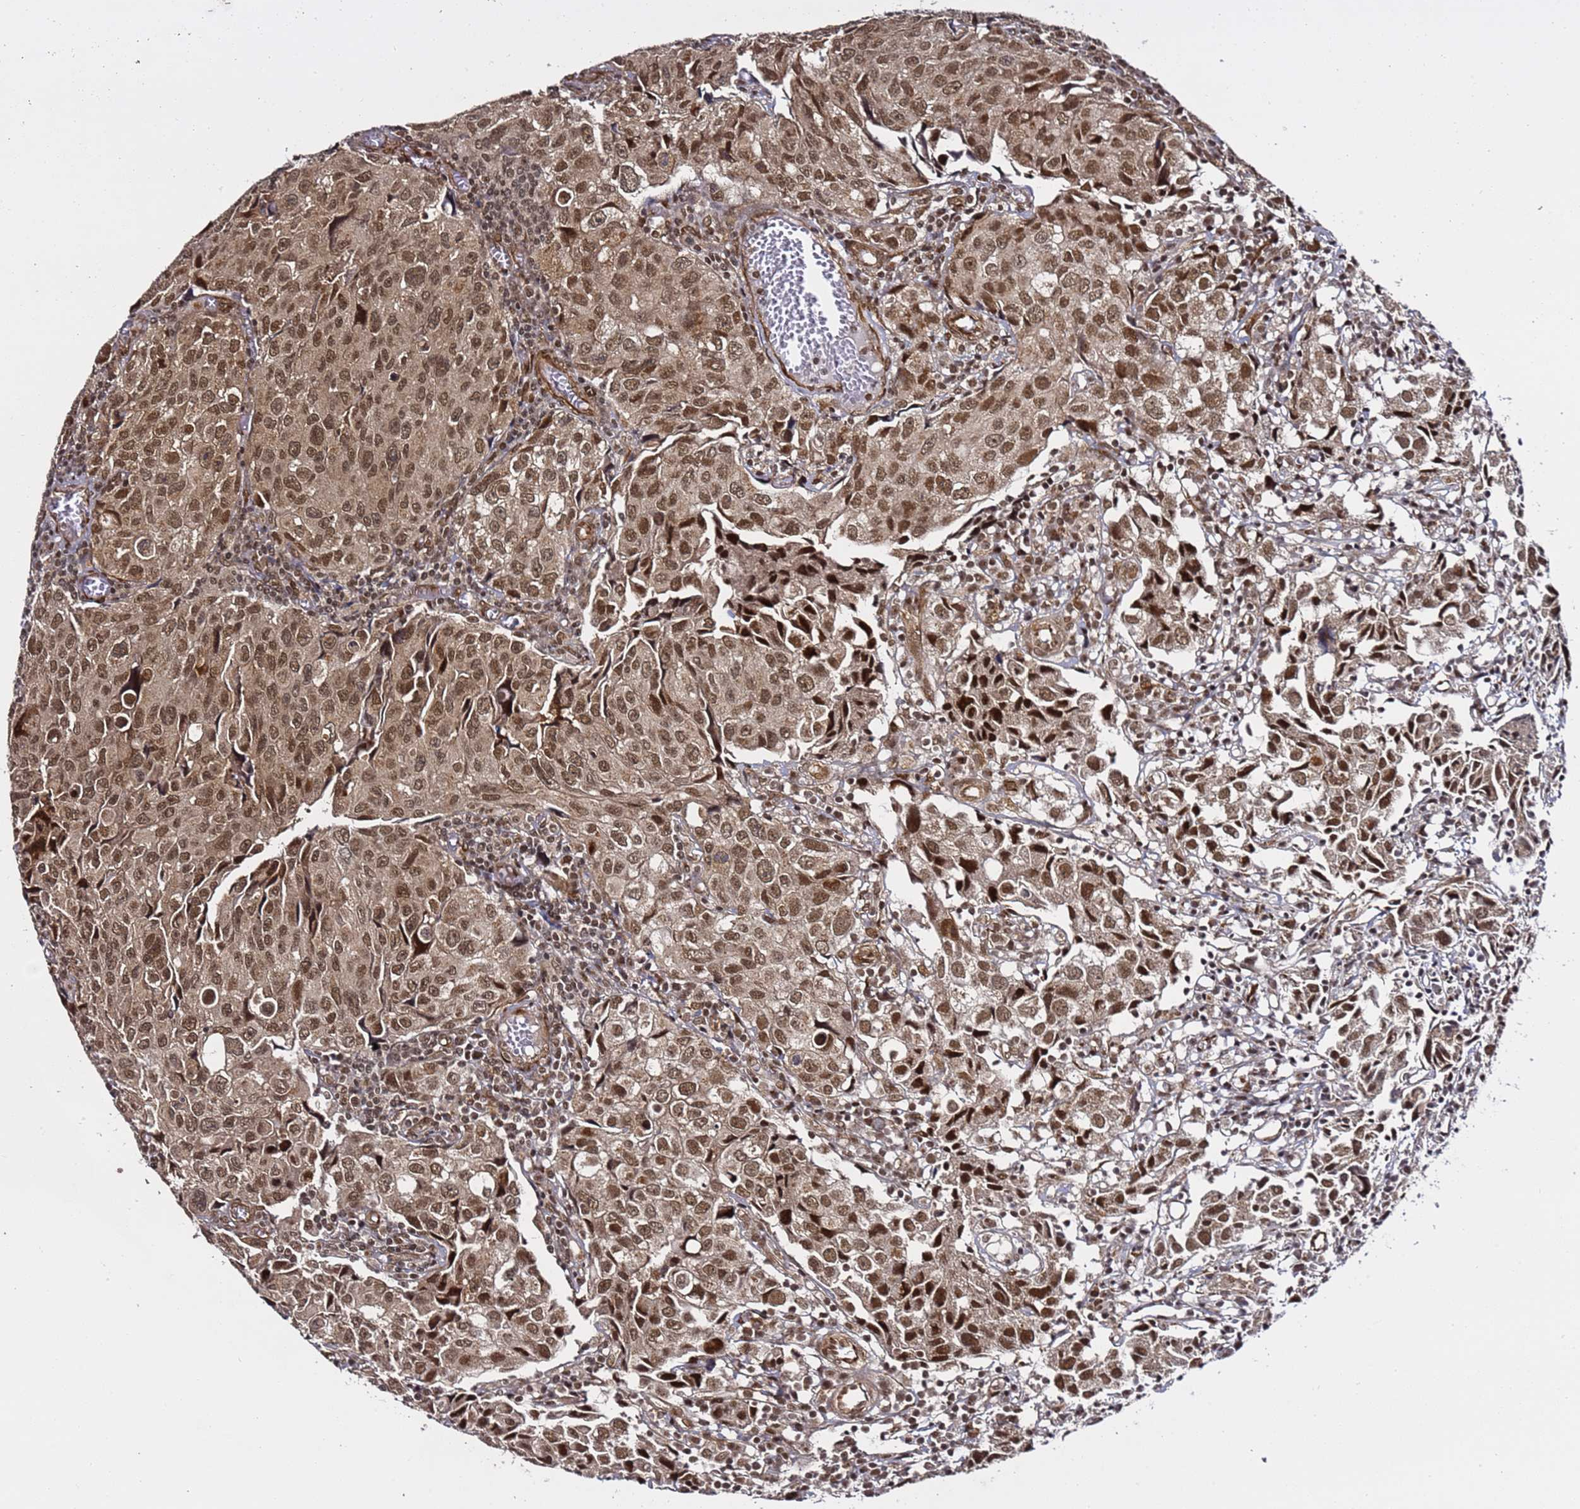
{"staining": {"intensity": "moderate", "quantity": ">75%", "location": "cytoplasmic/membranous,nuclear"}, "tissue": "urothelial cancer", "cell_type": "Tumor cells", "image_type": "cancer", "snomed": [{"axis": "morphology", "description": "Urothelial carcinoma, High grade"}, {"axis": "topography", "description": "Urinary bladder"}], "caption": "Approximately >75% of tumor cells in urothelial cancer display moderate cytoplasmic/membranous and nuclear protein positivity as visualized by brown immunohistochemical staining.", "gene": "POLR2D", "patient": {"sex": "female", "age": 75}}